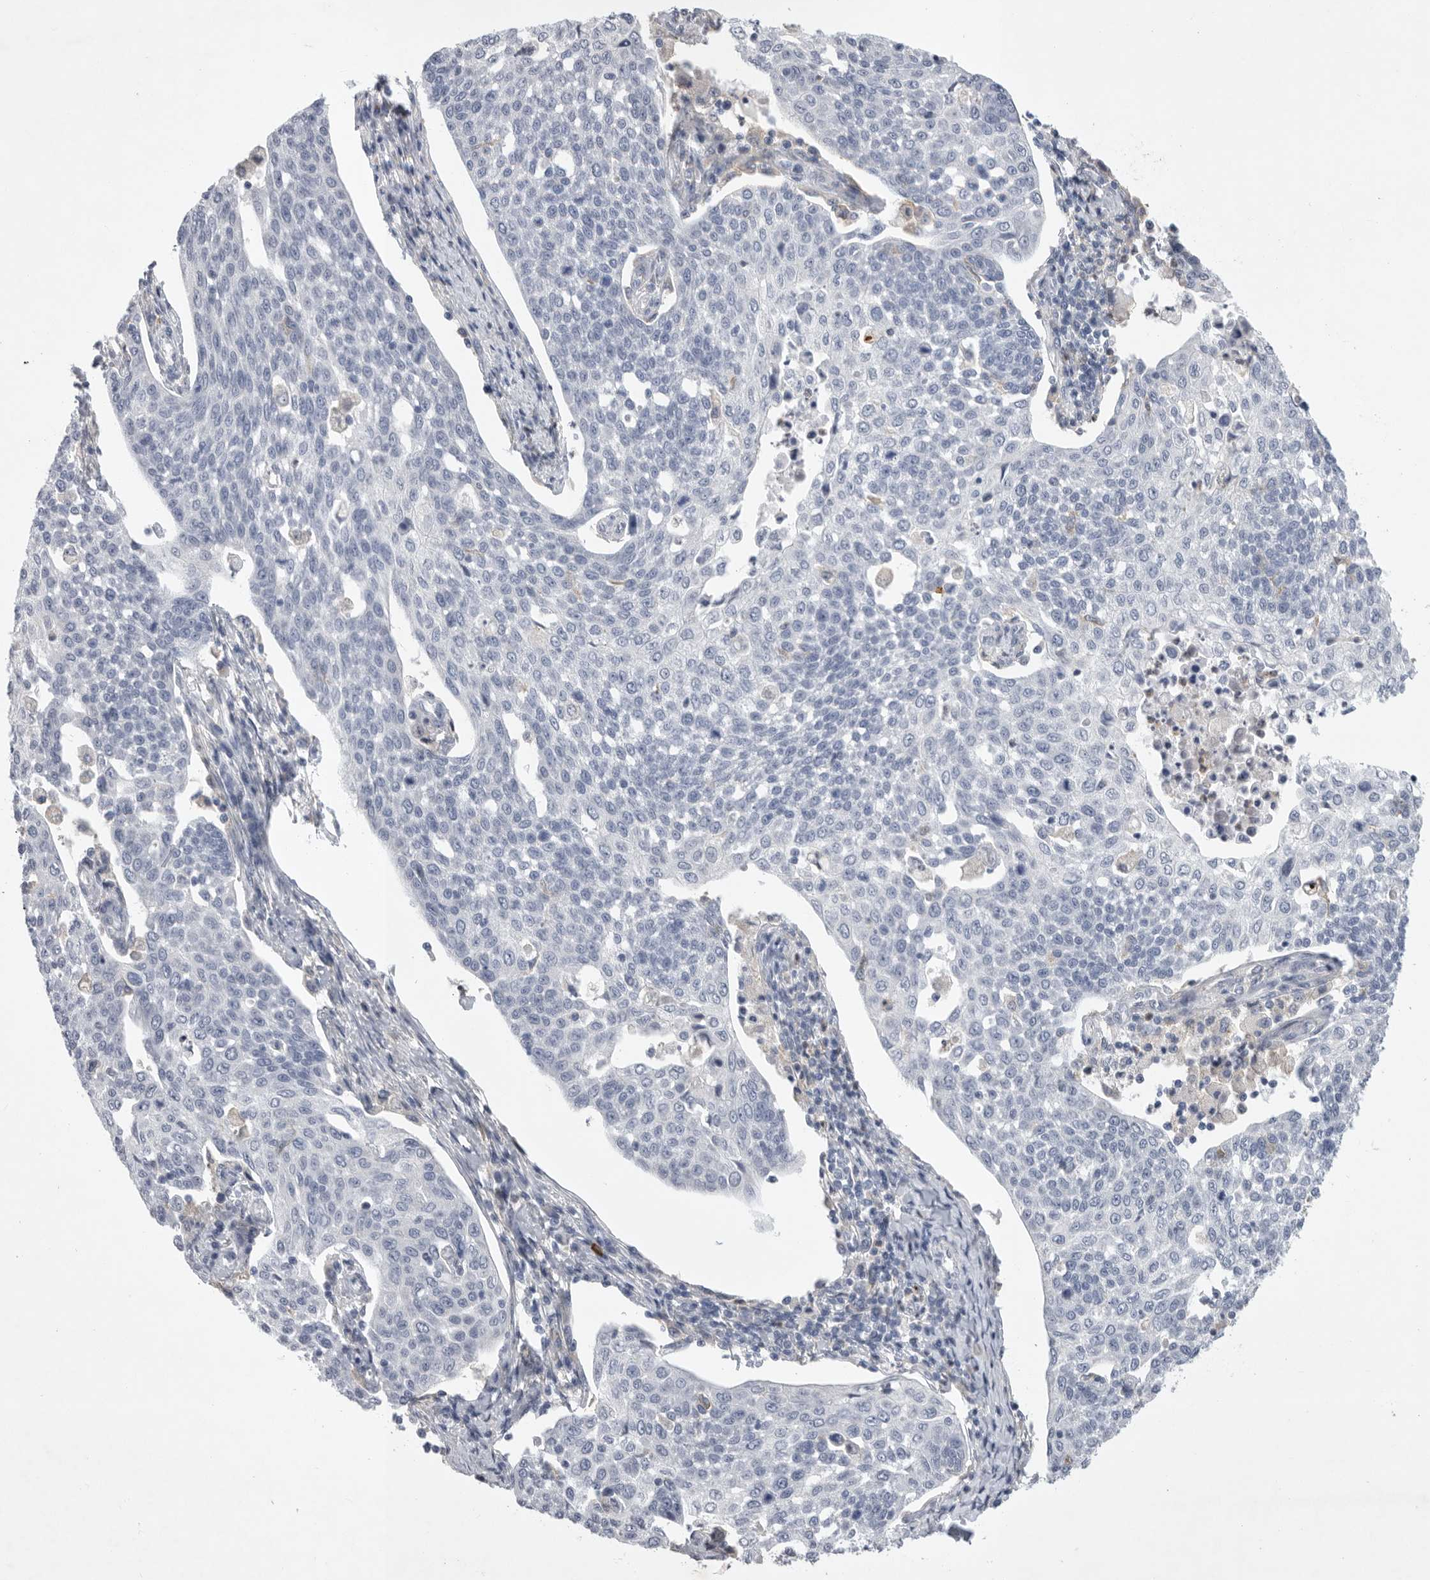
{"staining": {"intensity": "negative", "quantity": "none", "location": "none"}, "tissue": "cervical cancer", "cell_type": "Tumor cells", "image_type": "cancer", "snomed": [{"axis": "morphology", "description": "Squamous cell carcinoma, NOS"}, {"axis": "topography", "description": "Cervix"}], "caption": "Tumor cells show no significant expression in cervical cancer (squamous cell carcinoma).", "gene": "SIGLEC10", "patient": {"sex": "female", "age": 34}}